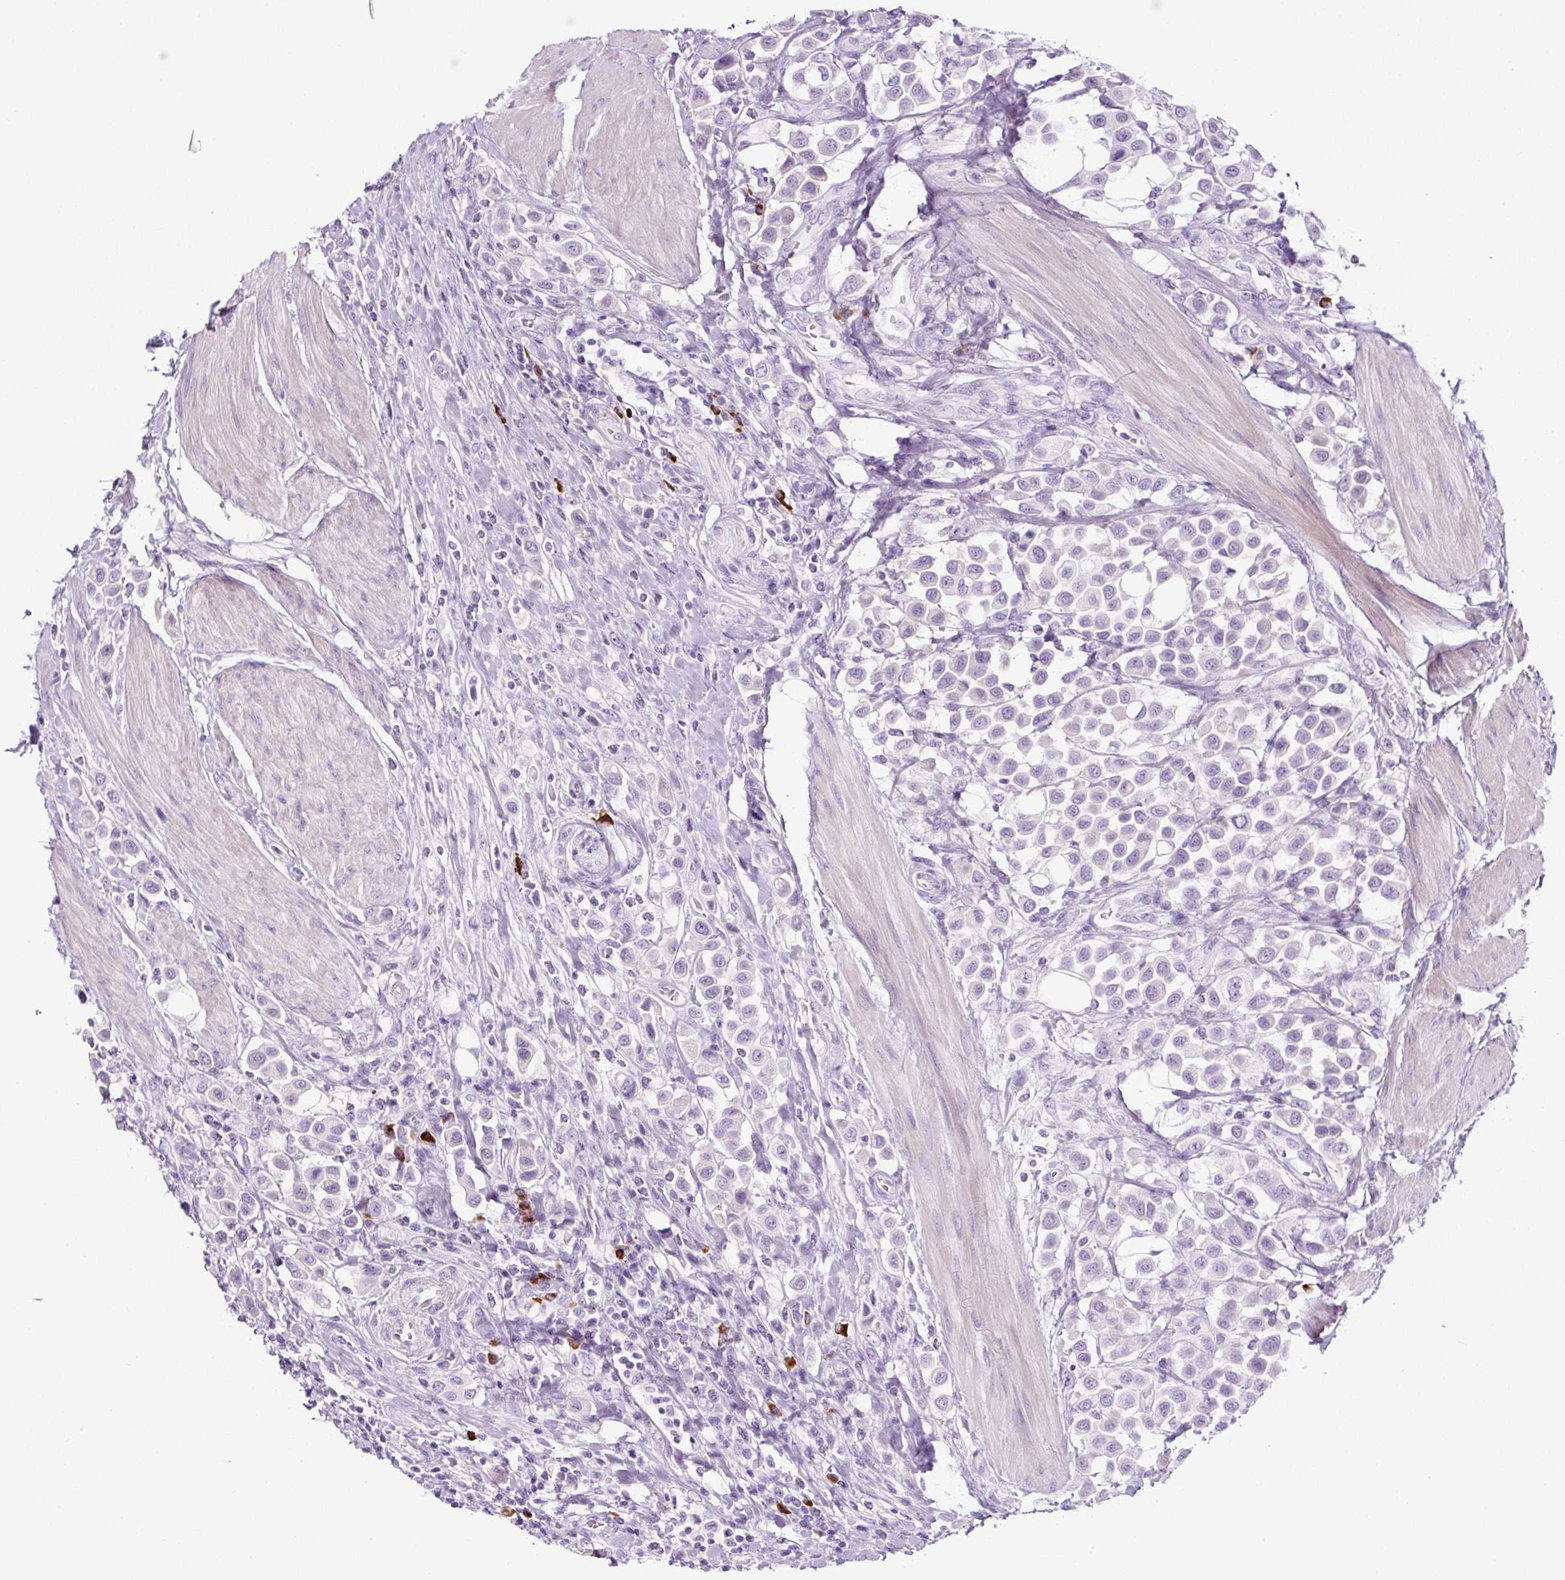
{"staining": {"intensity": "negative", "quantity": "none", "location": "none"}, "tissue": "urothelial cancer", "cell_type": "Tumor cells", "image_type": "cancer", "snomed": [{"axis": "morphology", "description": "Urothelial carcinoma, High grade"}, {"axis": "topography", "description": "Urinary bladder"}], "caption": "Protein analysis of urothelial cancer demonstrates no significant positivity in tumor cells.", "gene": "RNF212B", "patient": {"sex": "male", "age": 50}}